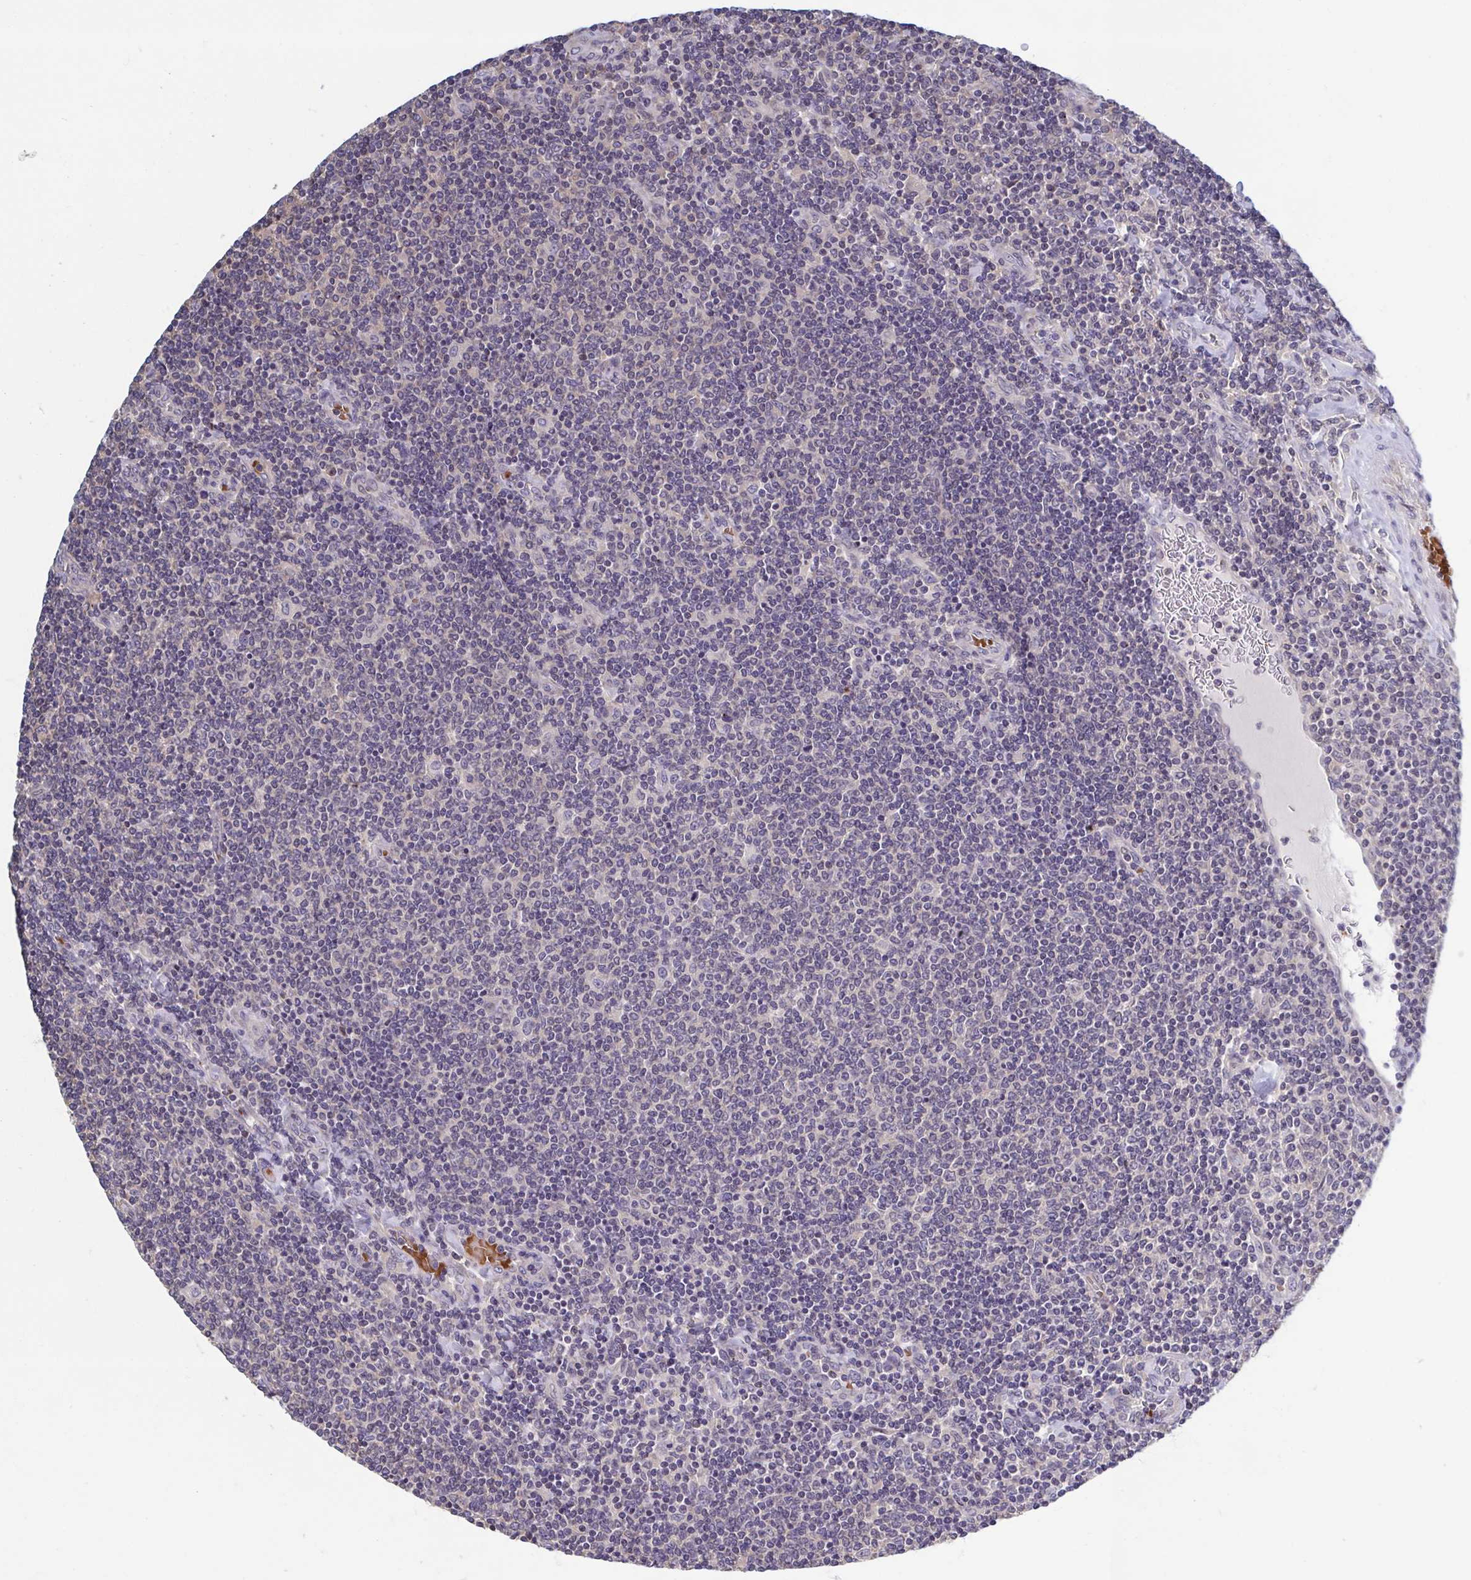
{"staining": {"intensity": "negative", "quantity": "none", "location": "none"}, "tissue": "lymphoma", "cell_type": "Tumor cells", "image_type": "cancer", "snomed": [{"axis": "morphology", "description": "Malignant lymphoma, non-Hodgkin's type, Low grade"}, {"axis": "topography", "description": "Lymph node"}], "caption": "IHC image of neoplastic tissue: human lymphoma stained with DAB demonstrates no significant protein expression in tumor cells.", "gene": "LRRC38", "patient": {"sex": "male", "age": 52}}